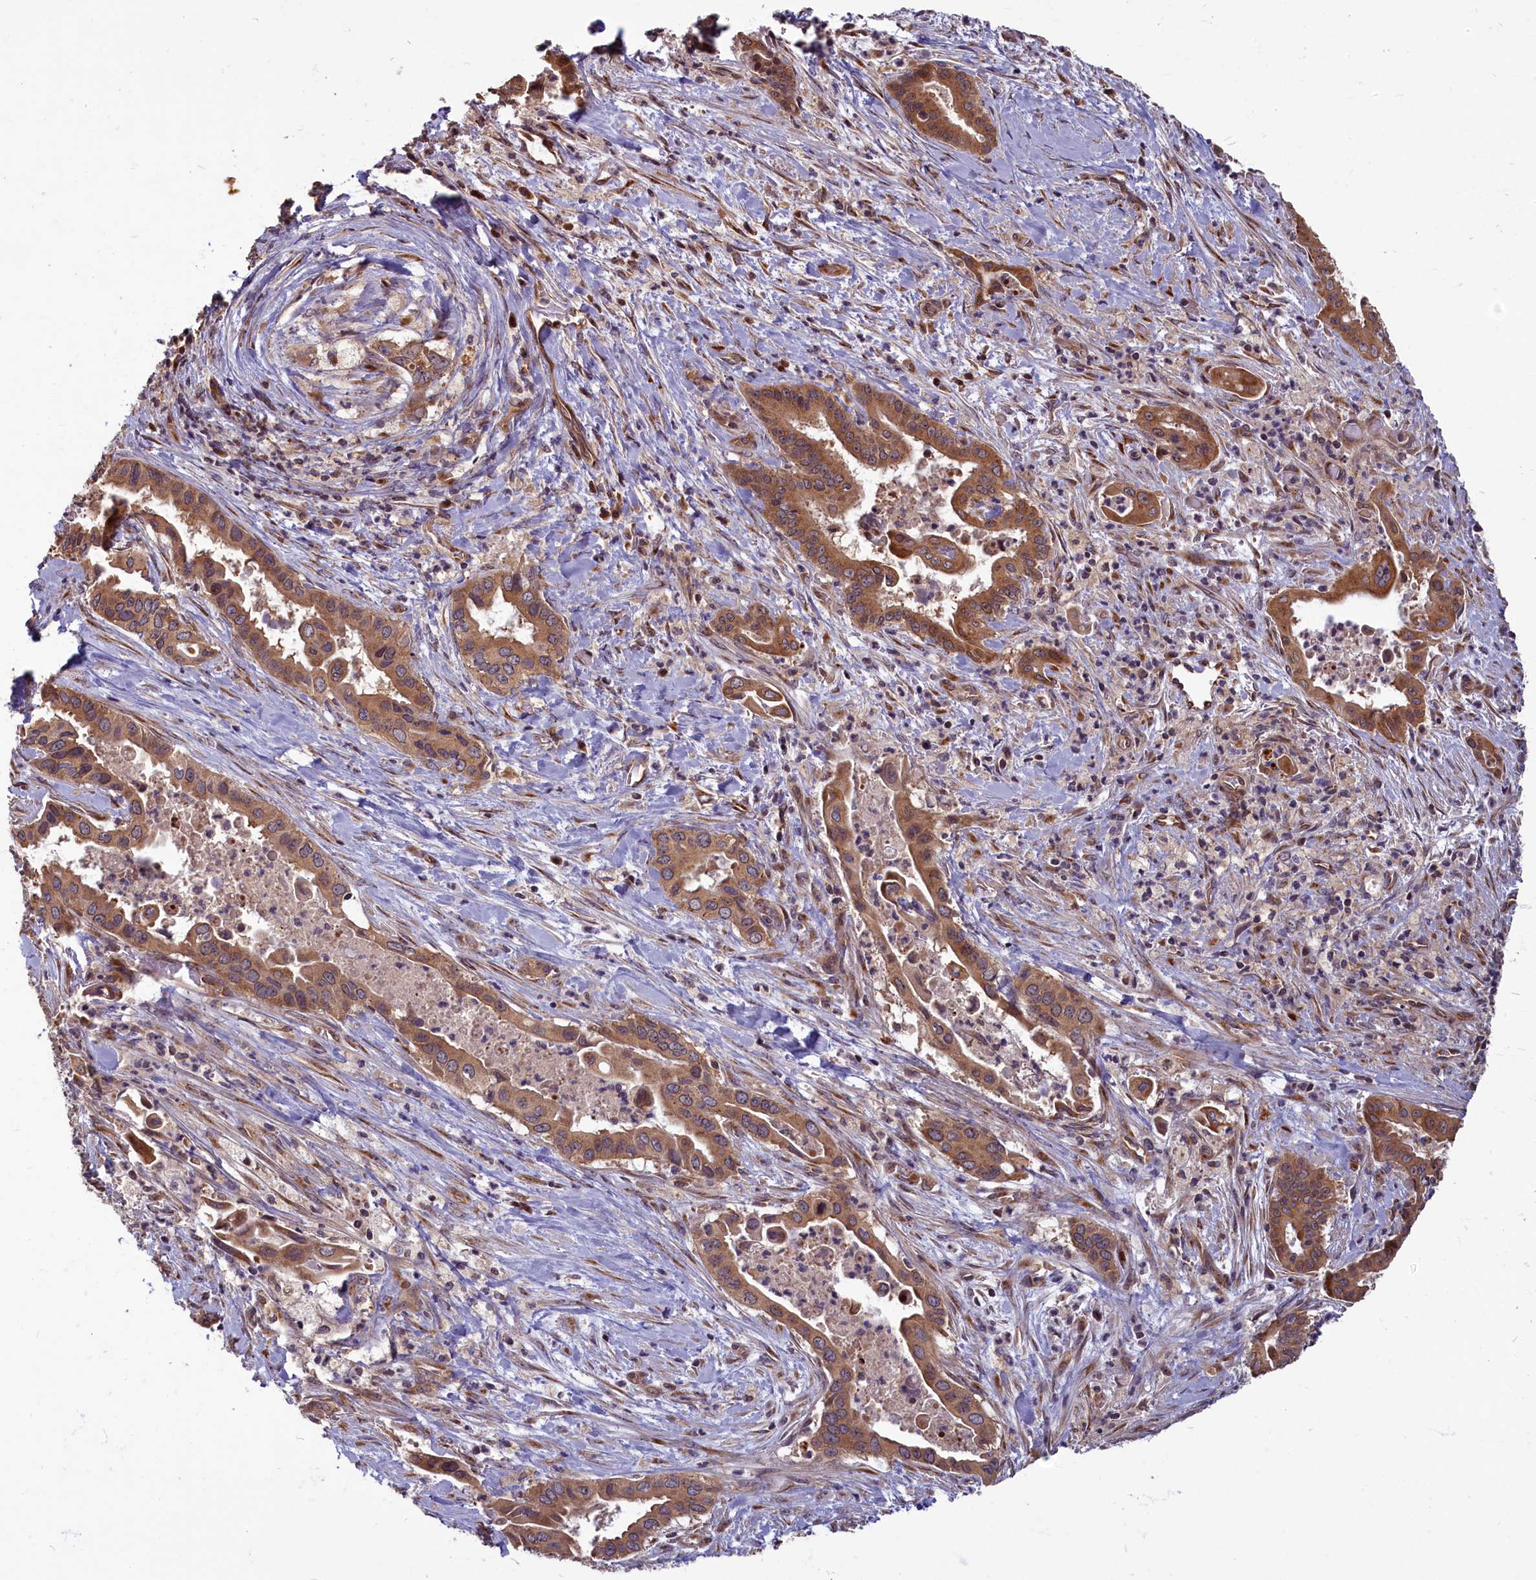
{"staining": {"intensity": "strong", "quantity": ">75%", "location": "cytoplasmic/membranous"}, "tissue": "pancreatic cancer", "cell_type": "Tumor cells", "image_type": "cancer", "snomed": [{"axis": "morphology", "description": "Adenocarcinoma, NOS"}, {"axis": "topography", "description": "Pancreas"}], "caption": "Immunohistochemical staining of human pancreatic cancer (adenocarcinoma) exhibits high levels of strong cytoplasmic/membranous protein positivity in approximately >75% of tumor cells. (Stains: DAB (3,3'-diaminobenzidine) in brown, nuclei in blue, Microscopy: brightfield microscopy at high magnification).", "gene": "MYCBP", "patient": {"sex": "female", "age": 77}}